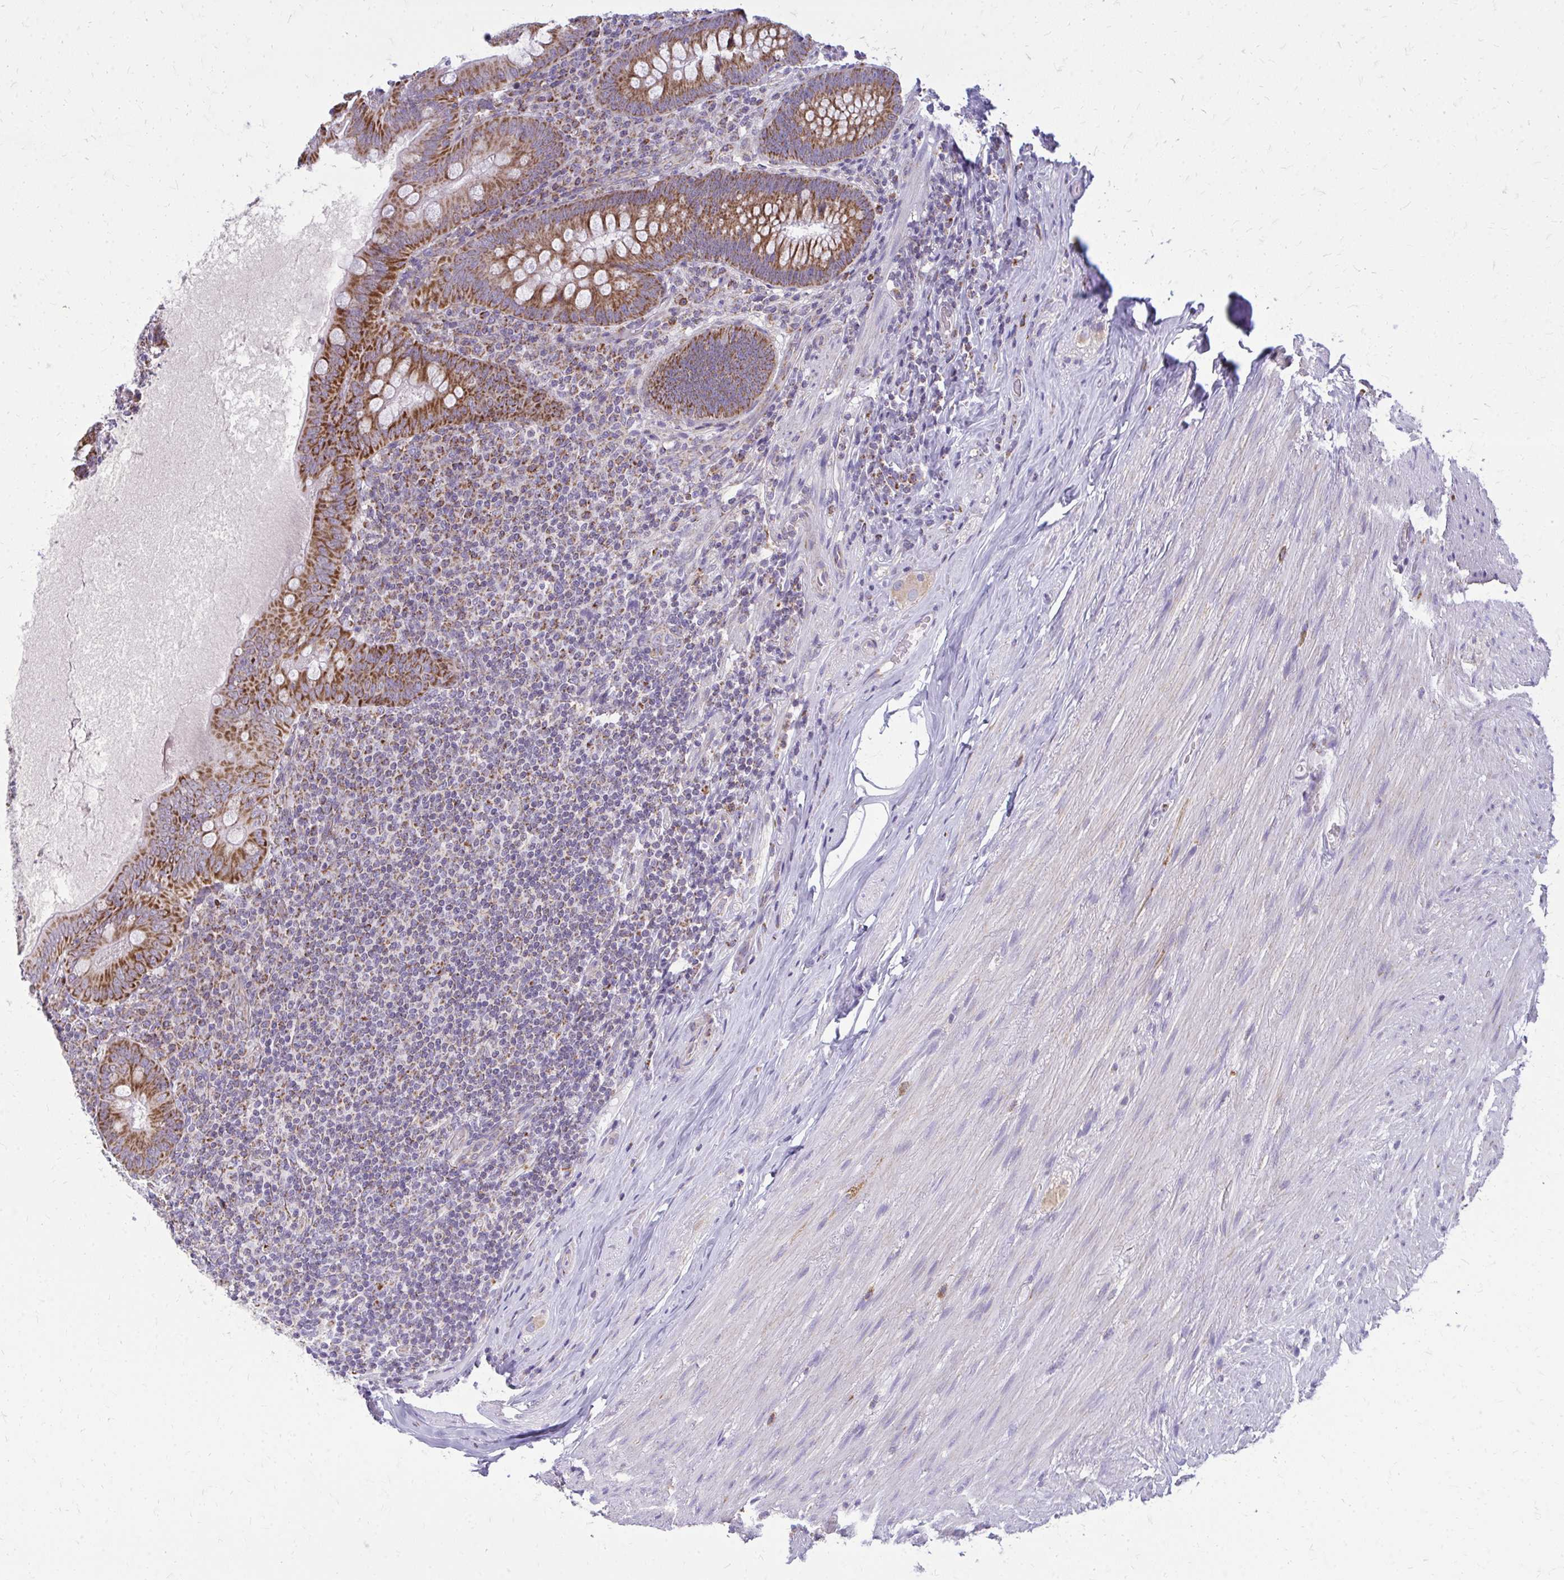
{"staining": {"intensity": "strong", "quantity": ">75%", "location": "cytoplasmic/membranous"}, "tissue": "appendix", "cell_type": "Glandular cells", "image_type": "normal", "snomed": [{"axis": "morphology", "description": "Normal tissue, NOS"}, {"axis": "topography", "description": "Appendix"}], "caption": "Immunohistochemical staining of normal appendix exhibits strong cytoplasmic/membranous protein staining in approximately >75% of glandular cells.", "gene": "IFIT1", "patient": {"sex": "male", "age": 71}}